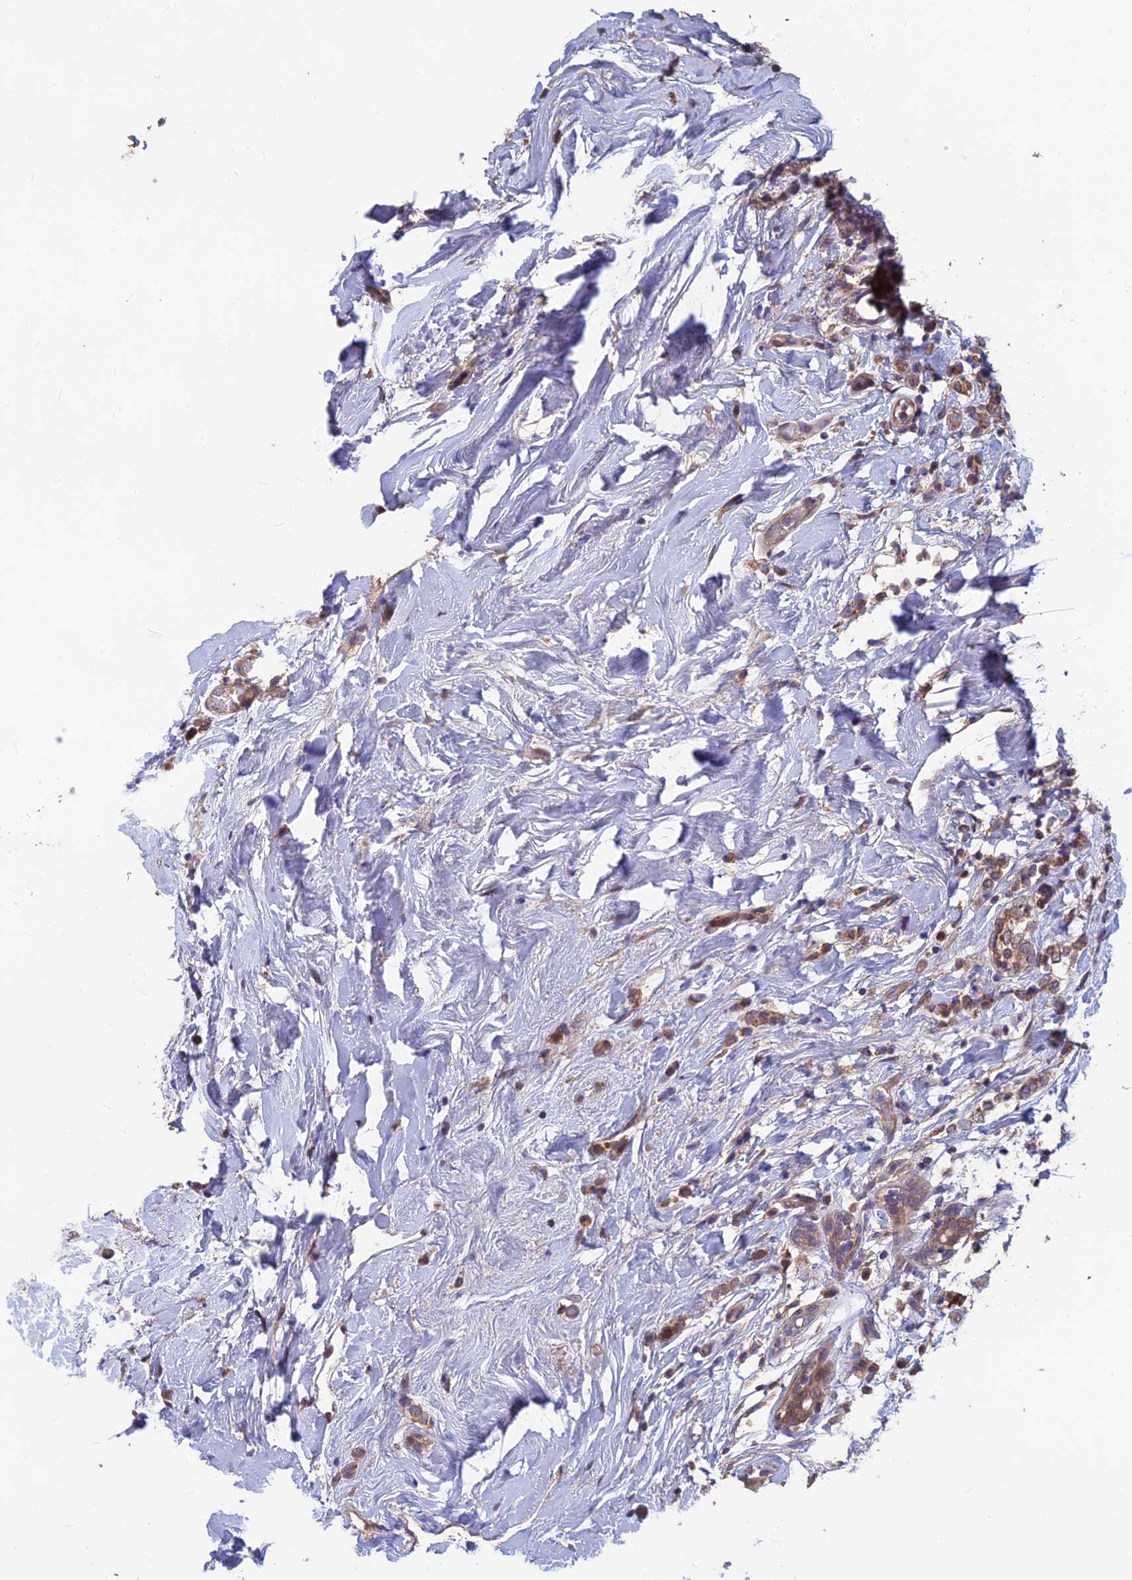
{"staining": {"intensity": "moderate", "quantity": ">75%", "location": "cytoplasmic/membranous"}, "tissue": "breast cancer", "cell_type": "Tumor cells", "image_type": "cancer", "snomed": [{"axis": "morphology", "description": "Normal tissue, NOS"}, {"axis": "morphology", "description": "Lobular carcinoma"}, {"axis": "topography", "description": "Breast"}], "caption": "The histopathology image exhibits a brown stain indicating the presence of a protein in the cytoplasmic/membranous of tumor cells in lobular carcinoma (breast).", "gene": "SHISA5", "patient": {"sex": "female", "age": 47}}